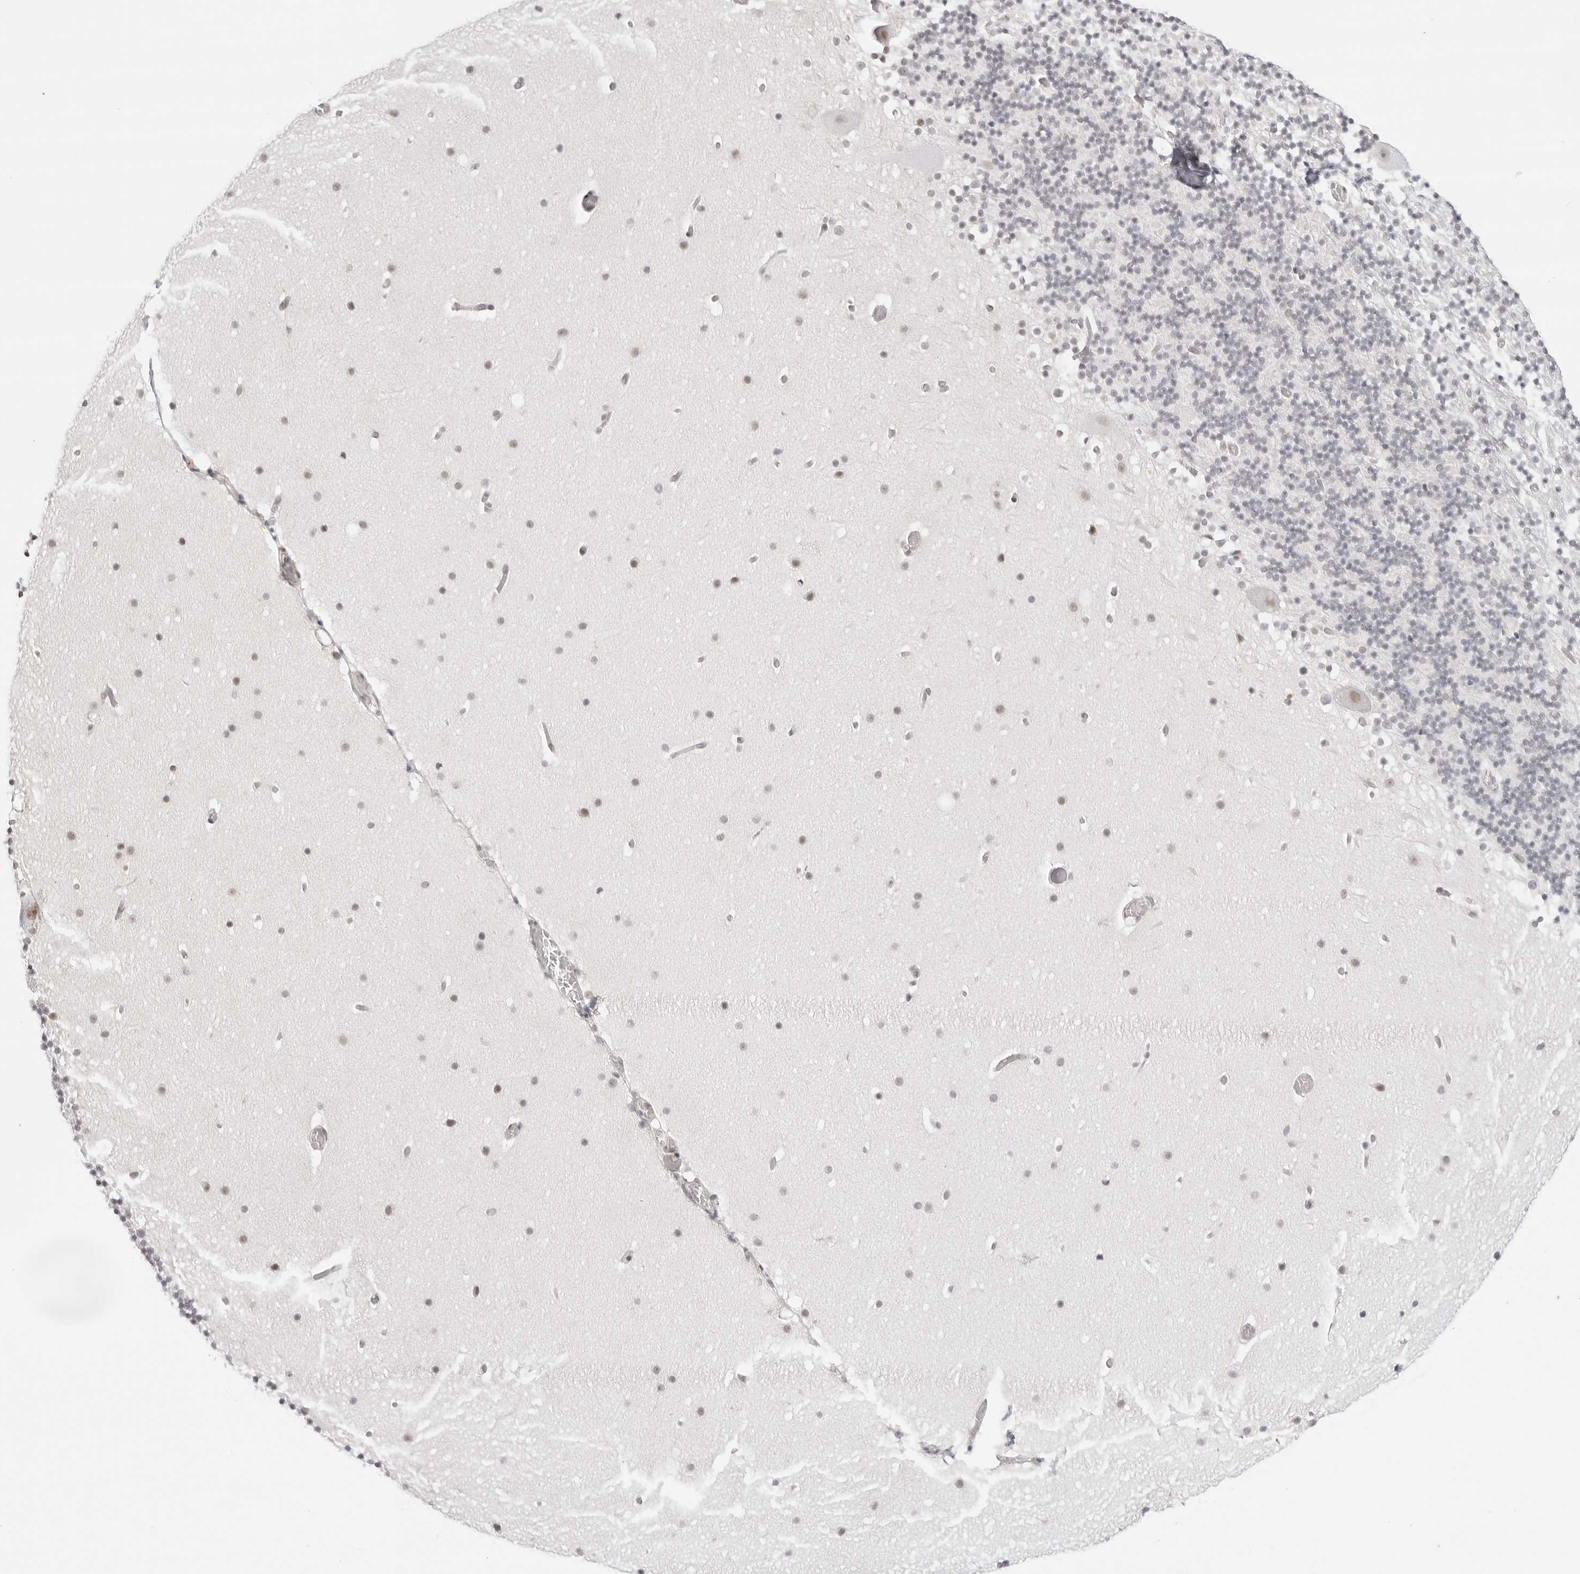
{"staining": {"intensity": "negative", "quantity": "none", "location": "none"}, "tissue": "cerebellum", "cell_type": "Cells in granular layer", "image_type": "normal", "snomed": [{"axis": "morphology", "description": "Normal tissue, NOS"}, {"axis": "topography", "description": "Cerebellum"}], "caption": "An image of cerebellum stained for a protein shows no brown staining in cells in granular layer.", "gene": "TCIM", "patient": {"sex": "male", "age": 57}}